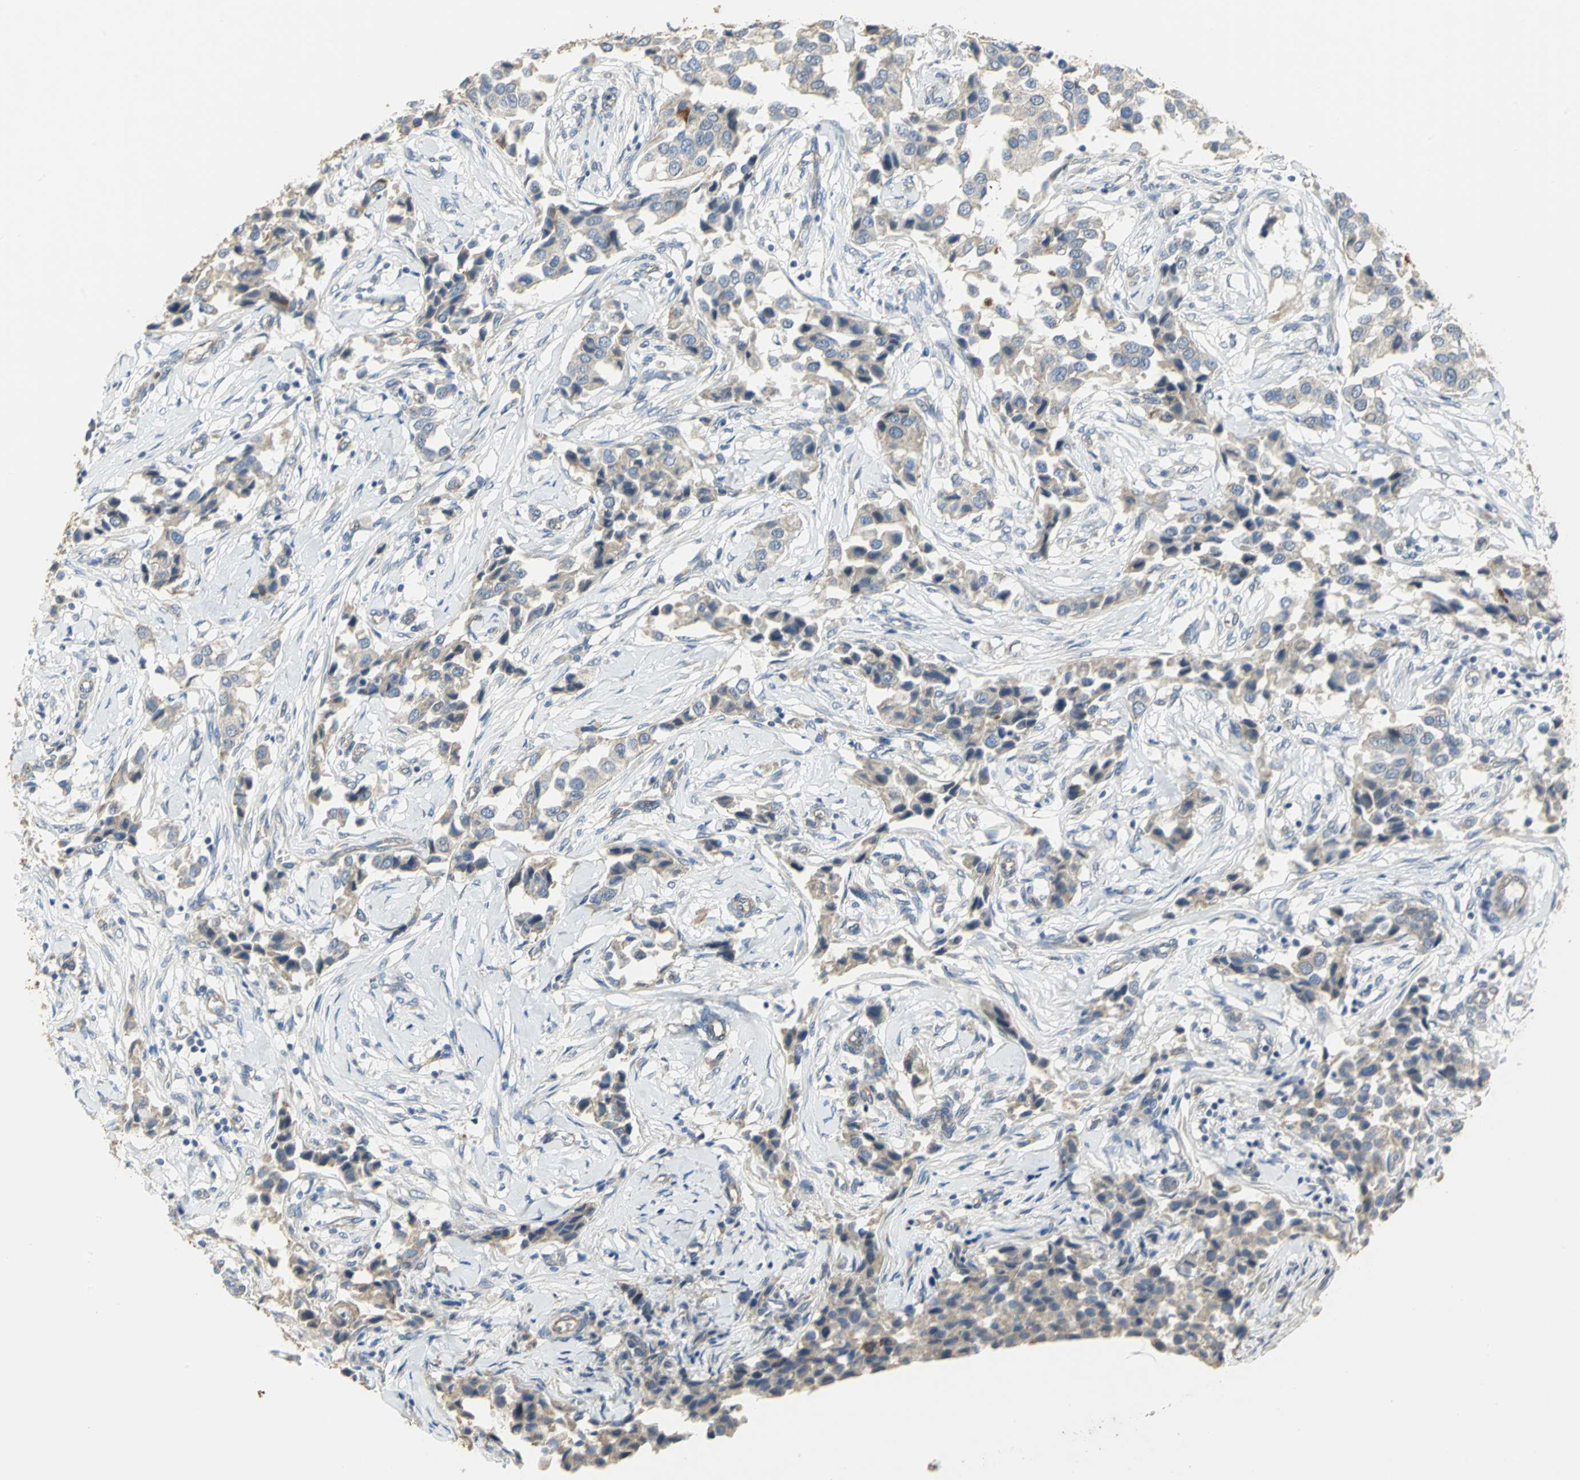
{"staining": {"intensity": "weak", "quantity": ">75%", "location": "cytoplasmic/membranous"}, "tissue": "breast cancer", "cell_type": "Tumor cells", "image_type": "cancer", "snomed": [{"axis": "morphology", "description": "Duct carcinoma"}, {"axis": "topography", "description": "Breast"}], "caption": "A high-resolution image shows immunohistochemistry staining of intraductal carcinoma (breast), which exhibits weak cytoplasmic/membranous staining in approximately >75% of tumor cells.", "gene": "HTR1F", "patient": {"sex": "female", "age": 80}}